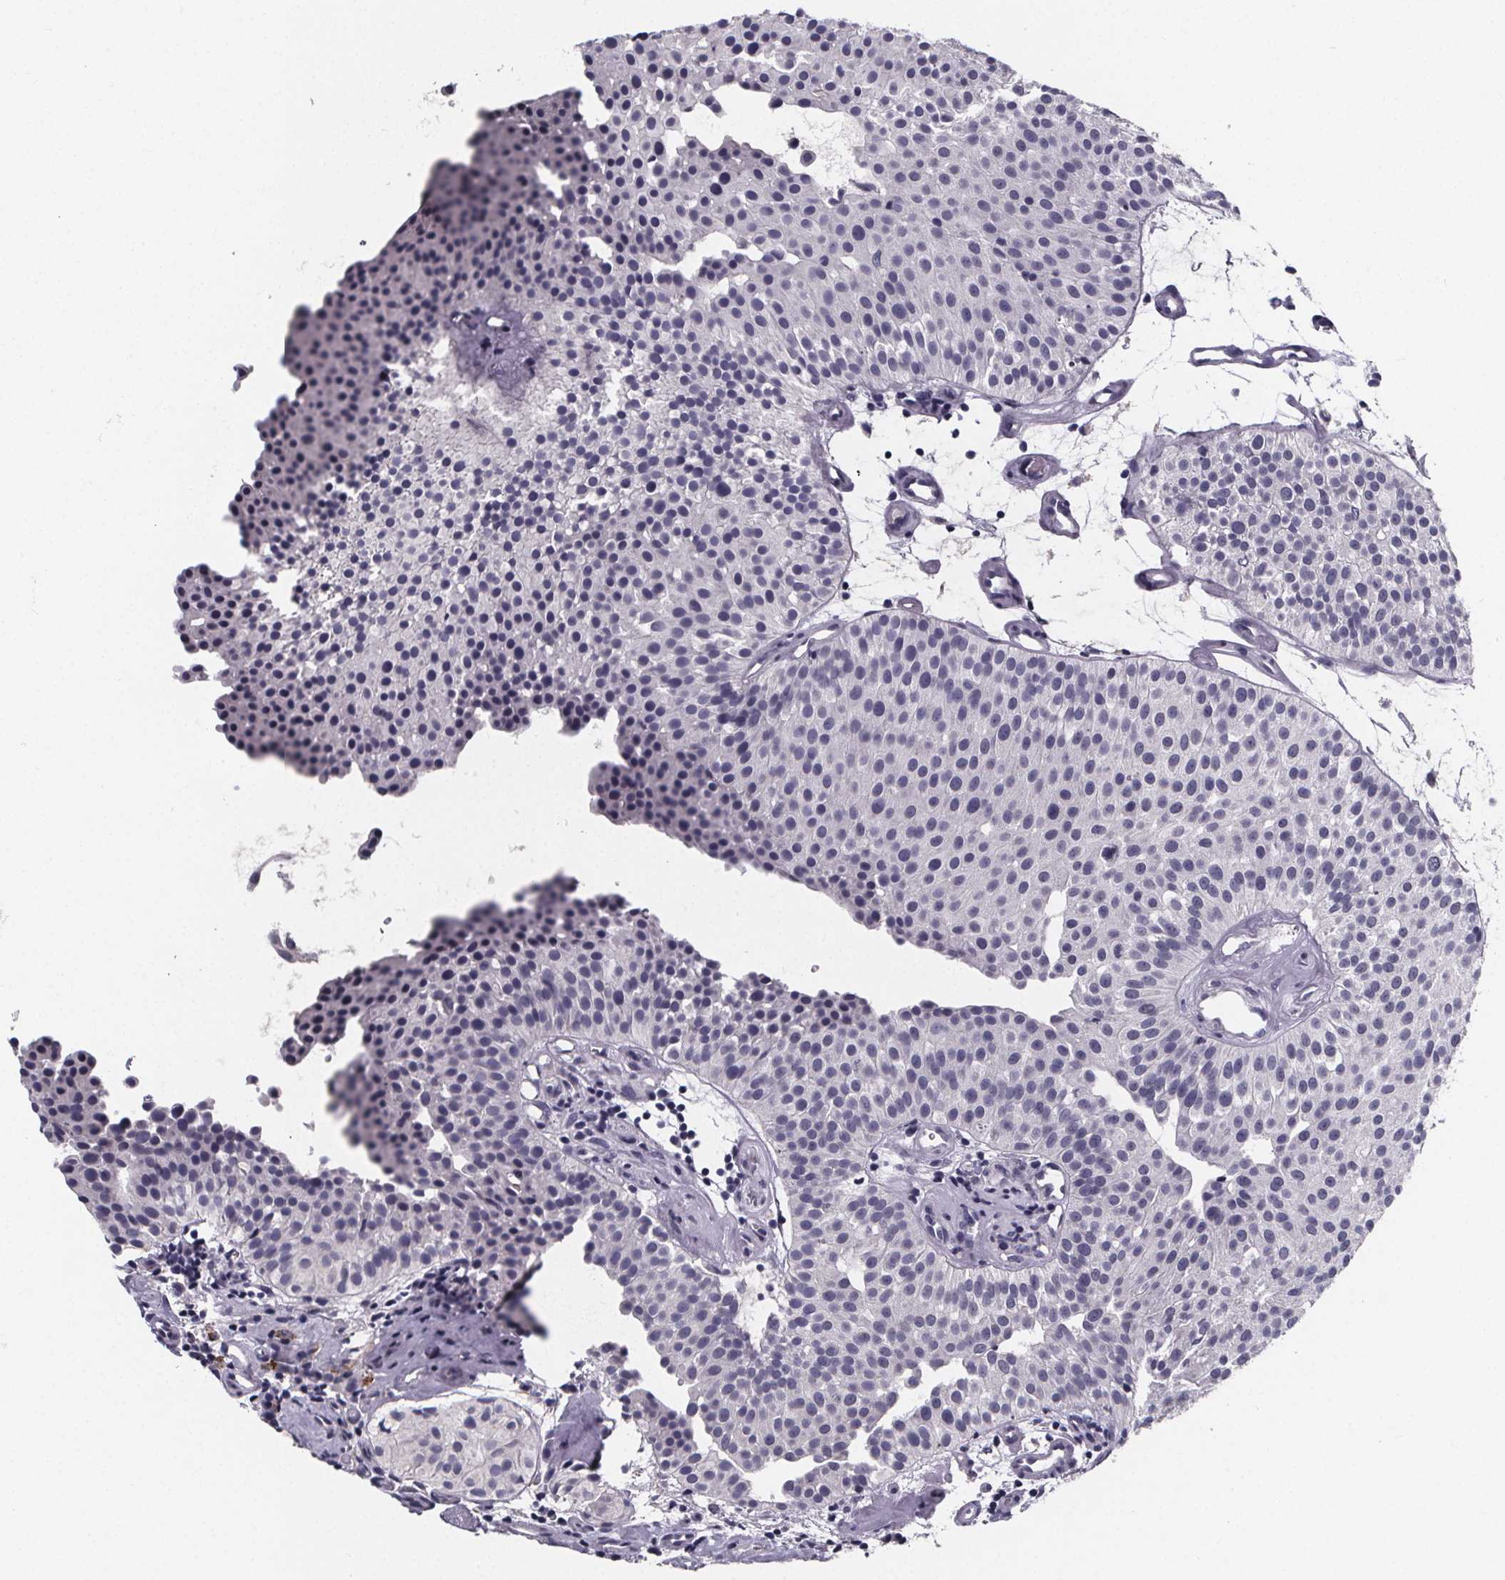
{"staining": {"intensity": "negative", "quantity": "none", "location": "none"}, "tissue": "urothelial cancer", "cell_type": "Tumor cells", "image_type": "cancer", "snomed": [{"axis": "morphology", "description": "Urothelial carcinoma, Low grade"}, {"axis": "topography", "description": "Urinary bladder"}], "caption": "Human urothelial cancer stained for a protein using immunohistochemistry (IHC) displays no expression in tumor cells.", "gene": "AGT", "patient": {"sex": "female", "age": 87}}